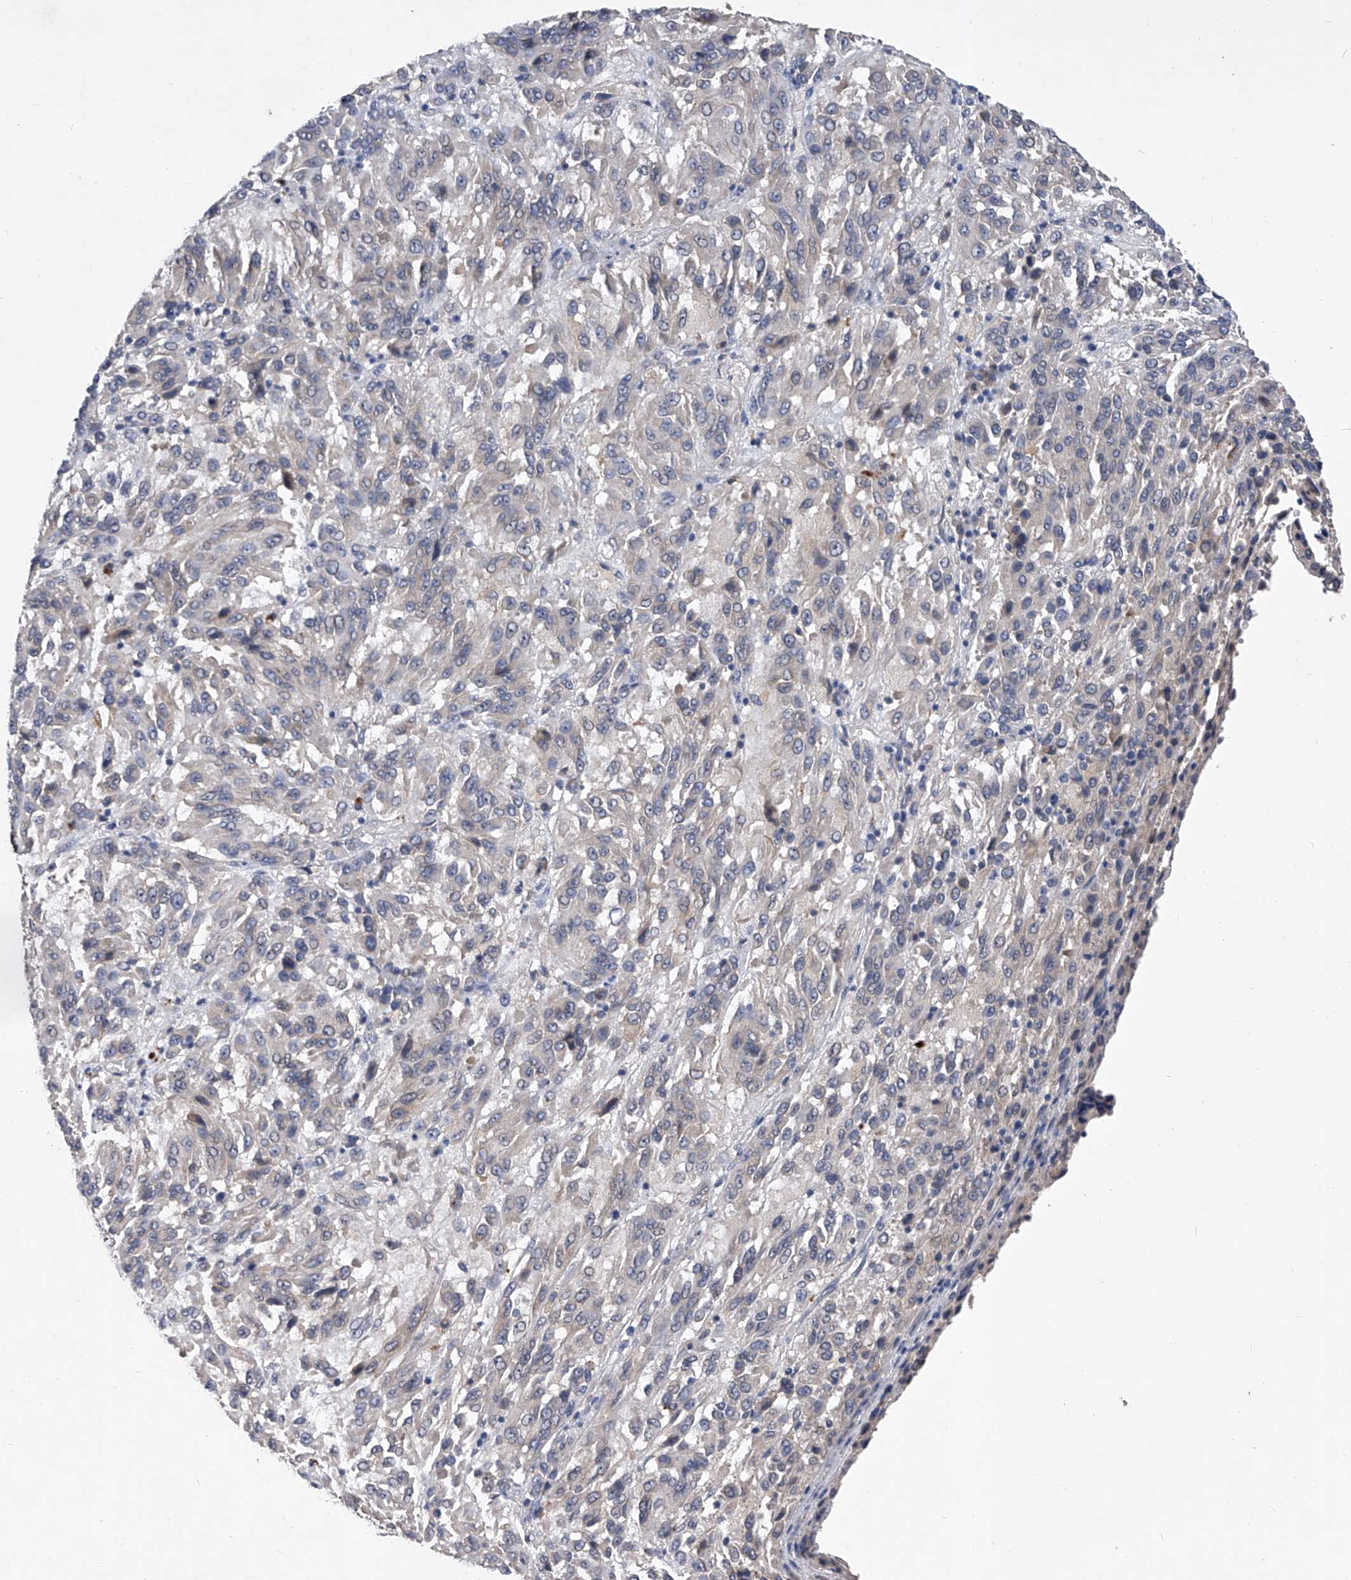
{"staining": {"intensity": "negative", "quantity": "none", "location": "none"}, "tissue": "melanoma", "cell_type": "Tumor cells", "image_type": "cancer", "snomed": [{"axis": "morphology", "description": "Malignant melanoma, Metastatic site"}, {"axis": "topography", "description": "Lung"}], "caption": "DAB immunohistochemical staining of human melanoma exhibits no significant positivity in tumor cells.", "gene": "C5", "patient": {"sex": "male", "age": 64}}